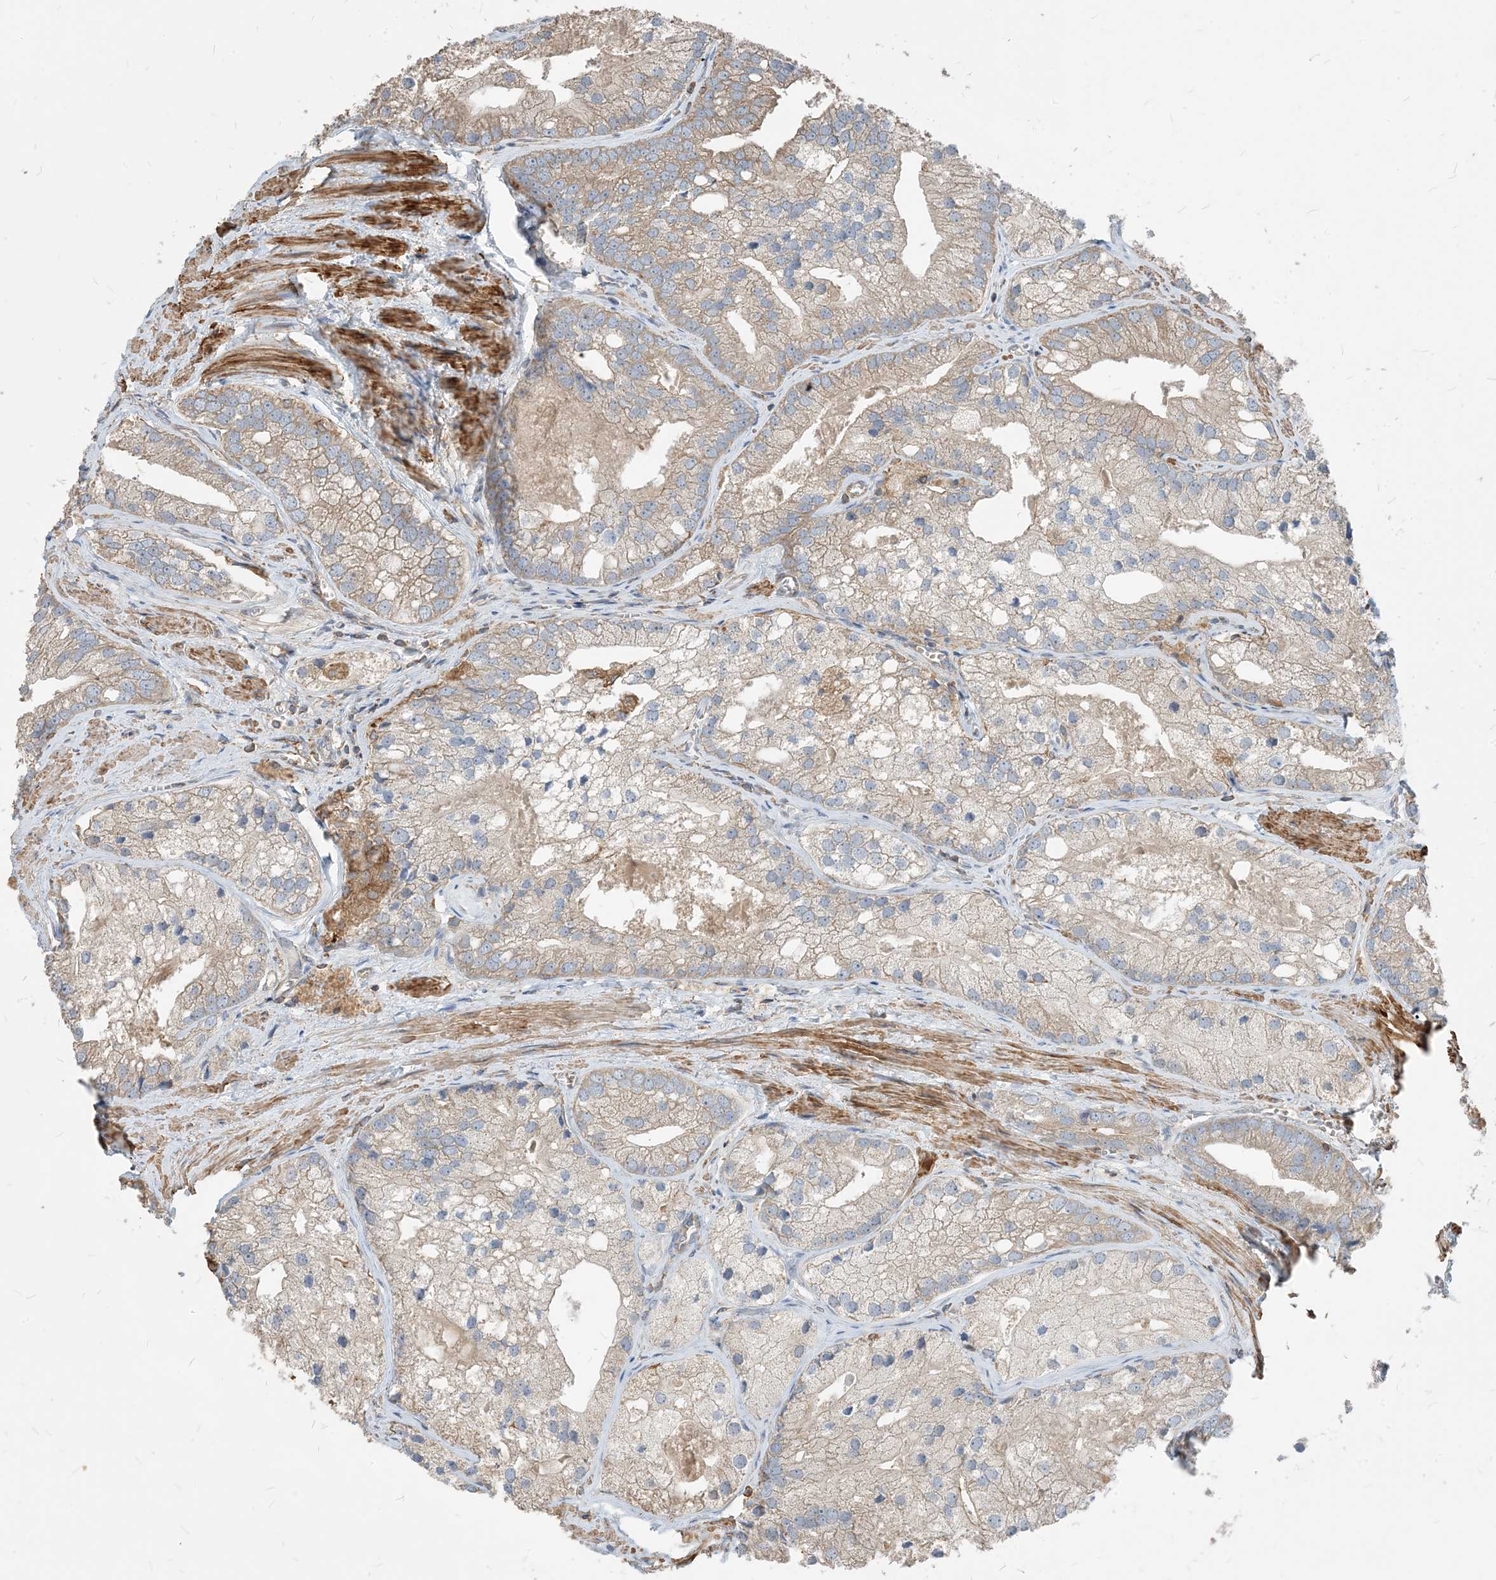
{"staining": {"intensity": "weak", "quantity": "<25%", "location": "cytoplasmic/membranous"}, "tissue": "prostate cancer", "cell_type": "Tumor cells", "image_type": "cancer", "snomed": [{"axis": "morphology", "description": "Adenocarcinoma, Low grade"}, {"axis": "topography", "description": "Prostate"}], "caption": "Tumor cells are negative for protein expression in human prostate cancer.", "gene": "PARVG", "patient": {"sex": "male", "age": 69}}